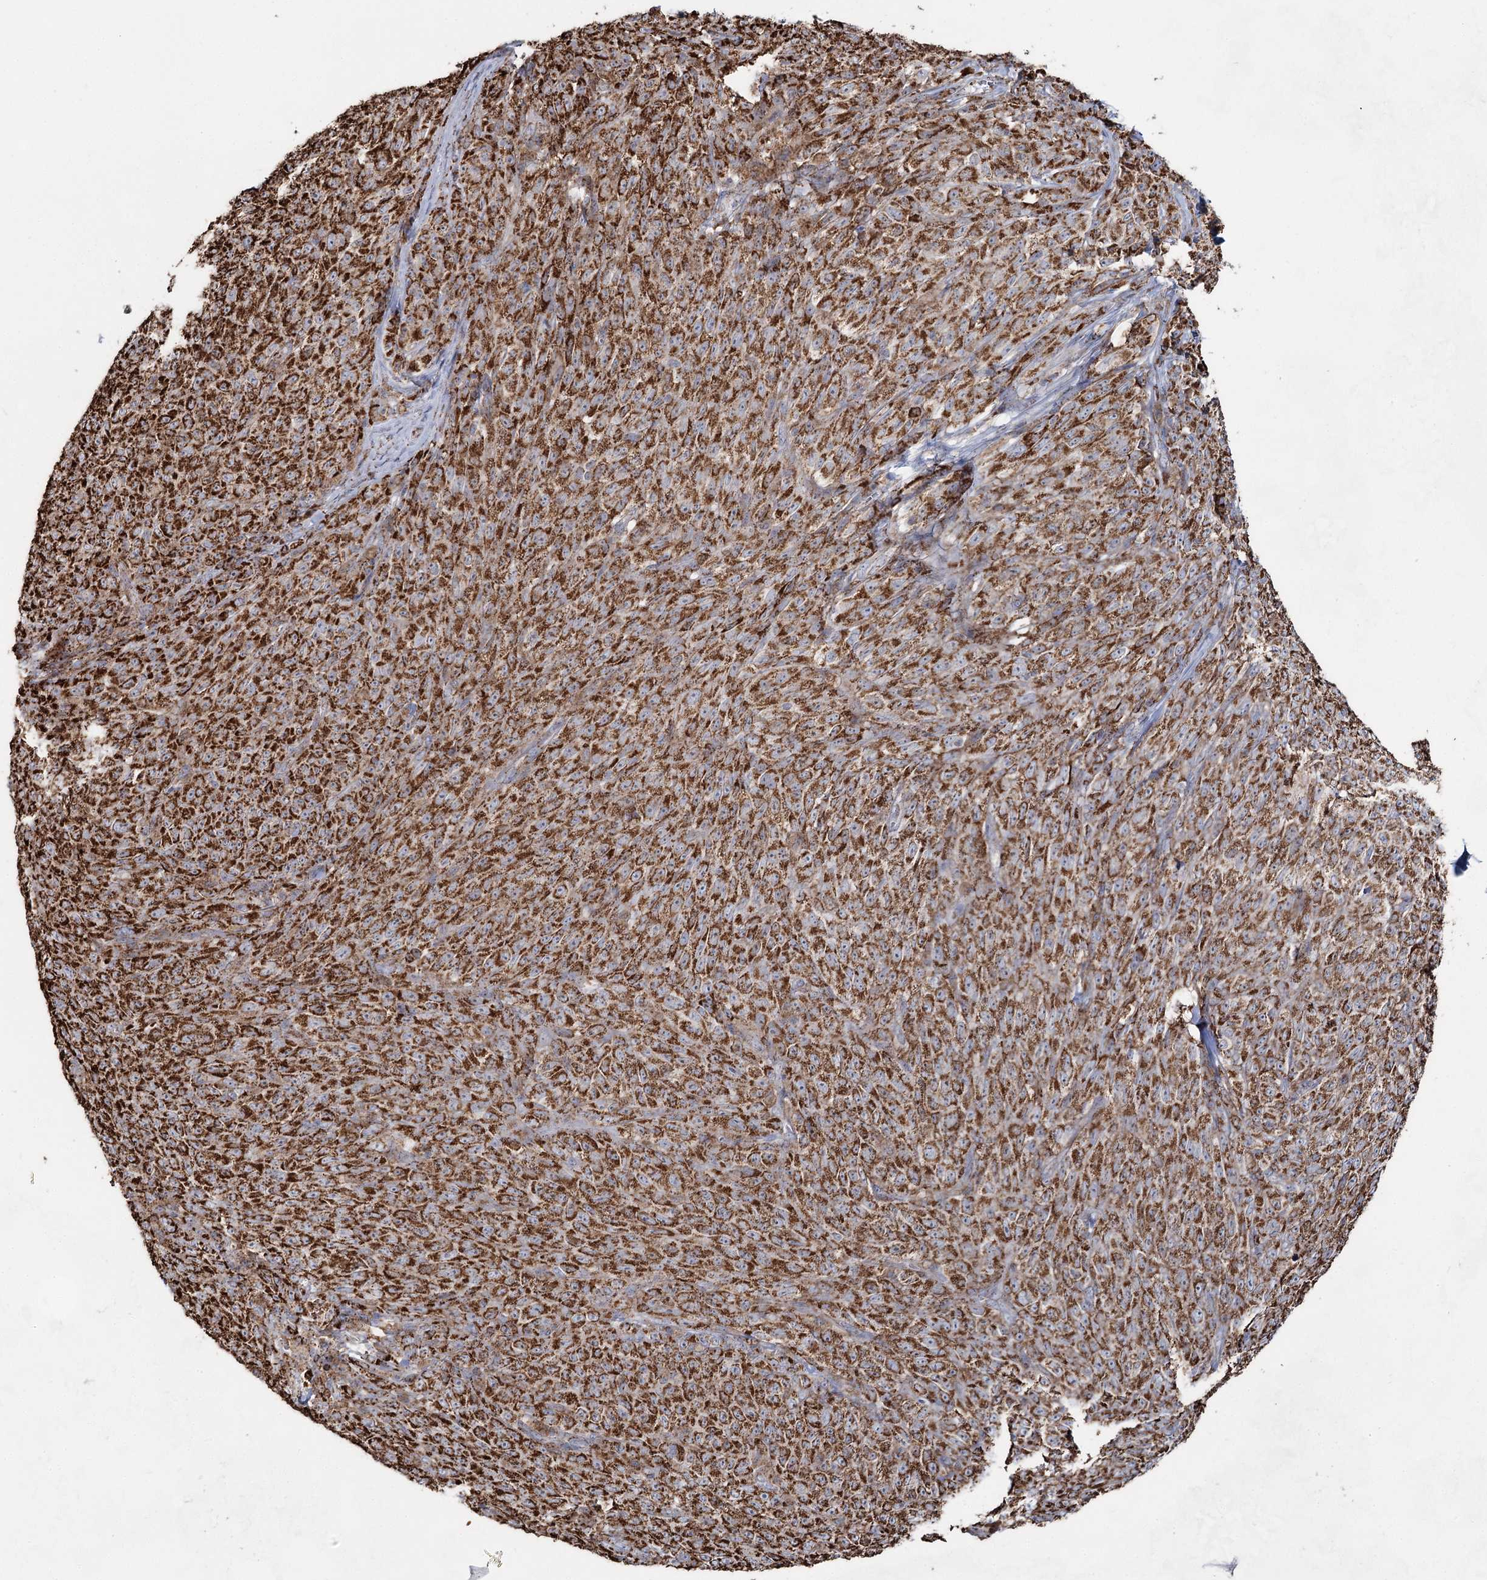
{"staining": {"intensity": "strong", "quantity": ">75%", "location": "cytoplasmic/membranous"}, "tissue": "melanoma", "cell_type": "Tumor cells", "image_type": "cancer", "snomed": [{"axis": "morphology", "description": "Malignant melanoma, NOS"}, {"axis": "topography", "description": "Skin"}], "caption": "Immunohistochemical staining of human malignant melanoma shows strong cytoplasmic/membranous protein positivity in approximately >75% of tumor cells.", "gene": "CWF19L1", "patient": {"sex": "female", "age": 82}}